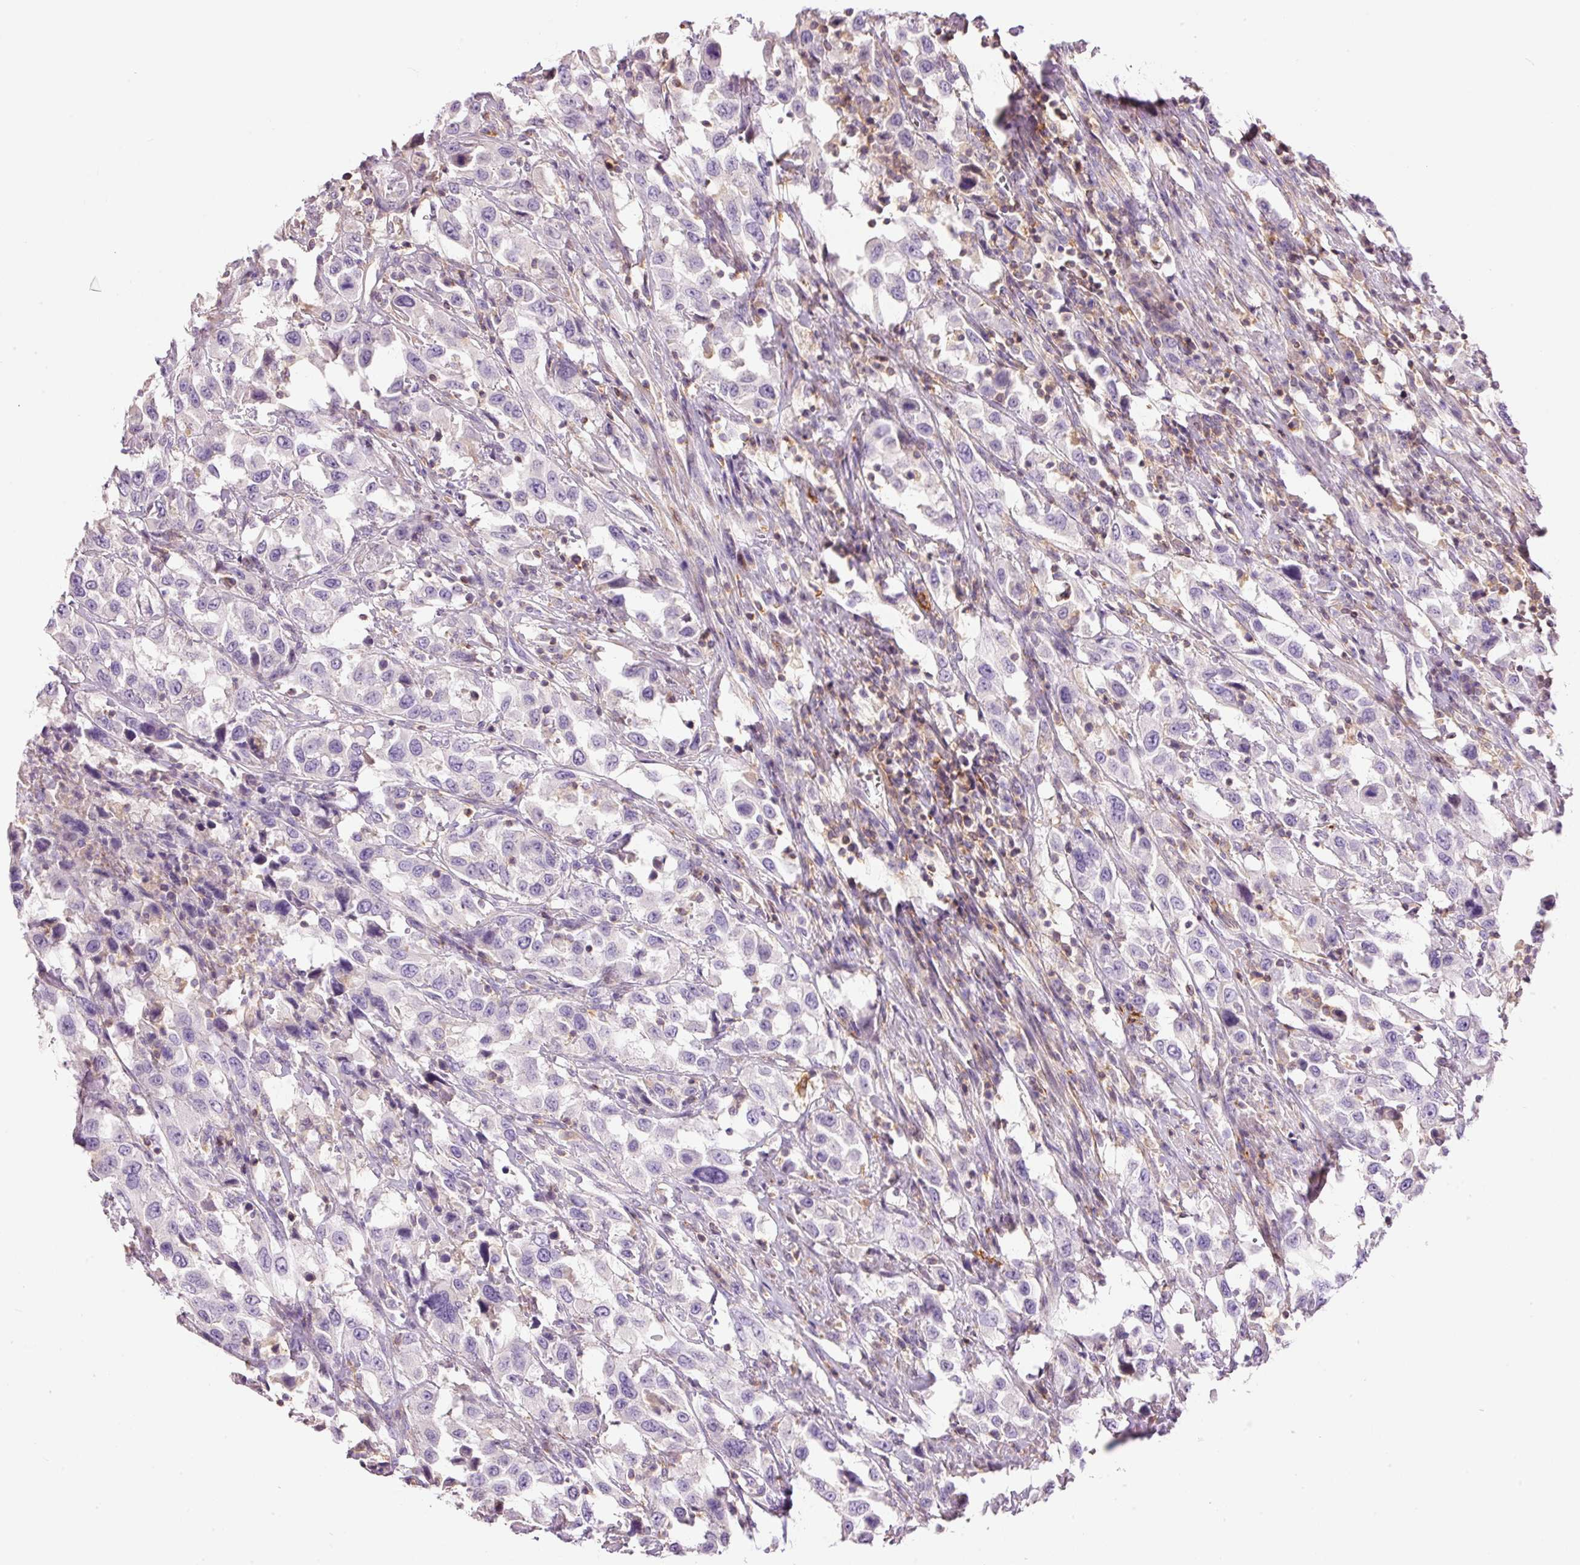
{"staining": {"intensity": "negative", "quantity": "none", "location": "none"}, "tissue": "urothelial cancer", "cell_type": "Tumor cells", "image_type": "cancer", "snomed": [{"axis": "morphology", "description": "Urothelial carcinoma, High grade"}, {"axis": "topography", "description": "Urinary bladder"}], "caption": "There is no significant staining in tumor cells of high-grade urothelial carcinoma. (Immunohistochemistry (ihc), brightfield microscopy, high magnification).", "gene": "DOK6", "patient": {"sex": "male", "age": 61}}